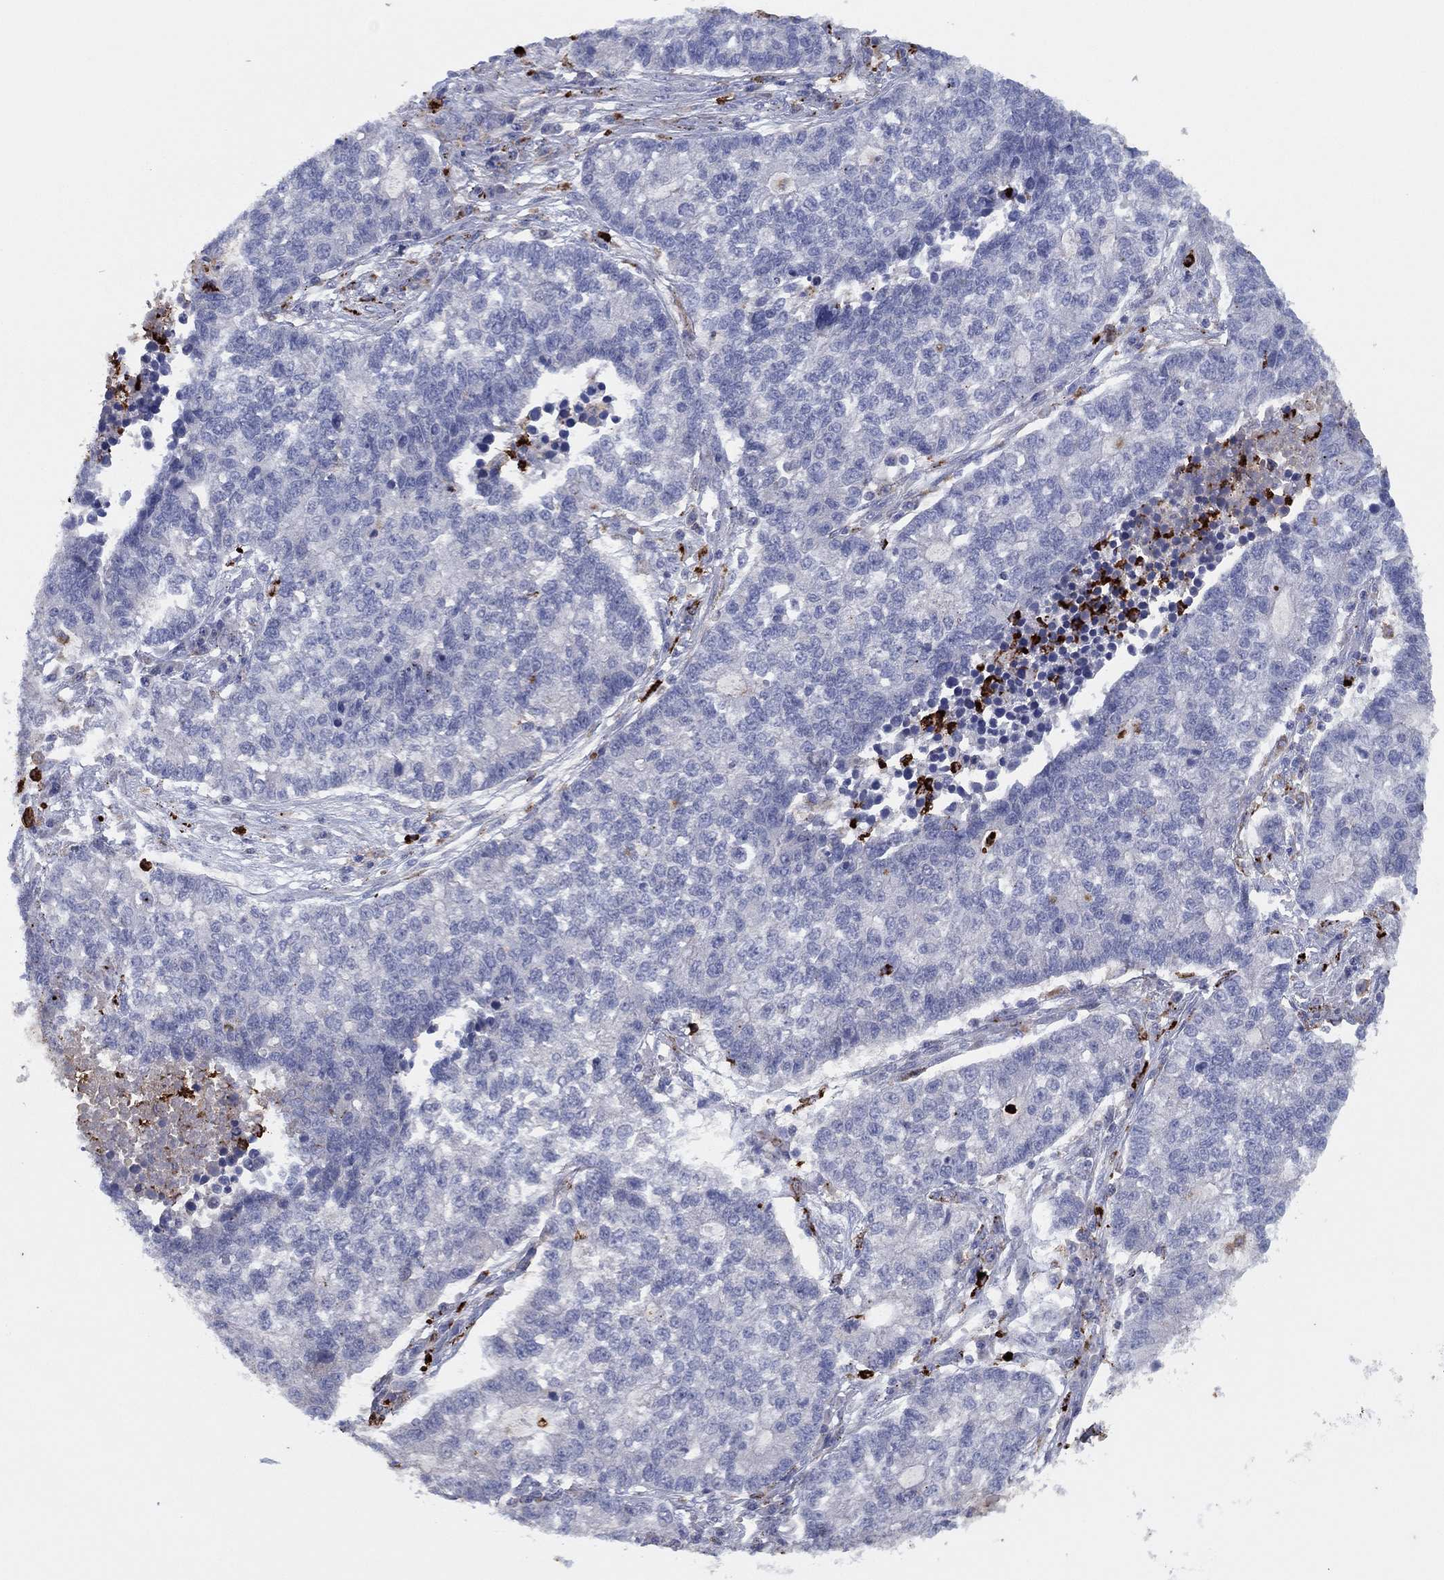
{"staining": {"intensity": "negative", "quantity": "none", "location": "none"}, "tissue": "lung cancer", "cell_type": "Tumor cells", "image_type": "cancer", "snomed": [{"axis": "morphology", "description": "Adenocarcinoma, NOS"}, {"axis": "topography", "description": "Lung"}], "caption": "Lung cancer was stained to show a protein in brown. There is no significant staining in tumor cells.", "gene": "PLAC8", "patient": {"sex": "male", "age": 57}}